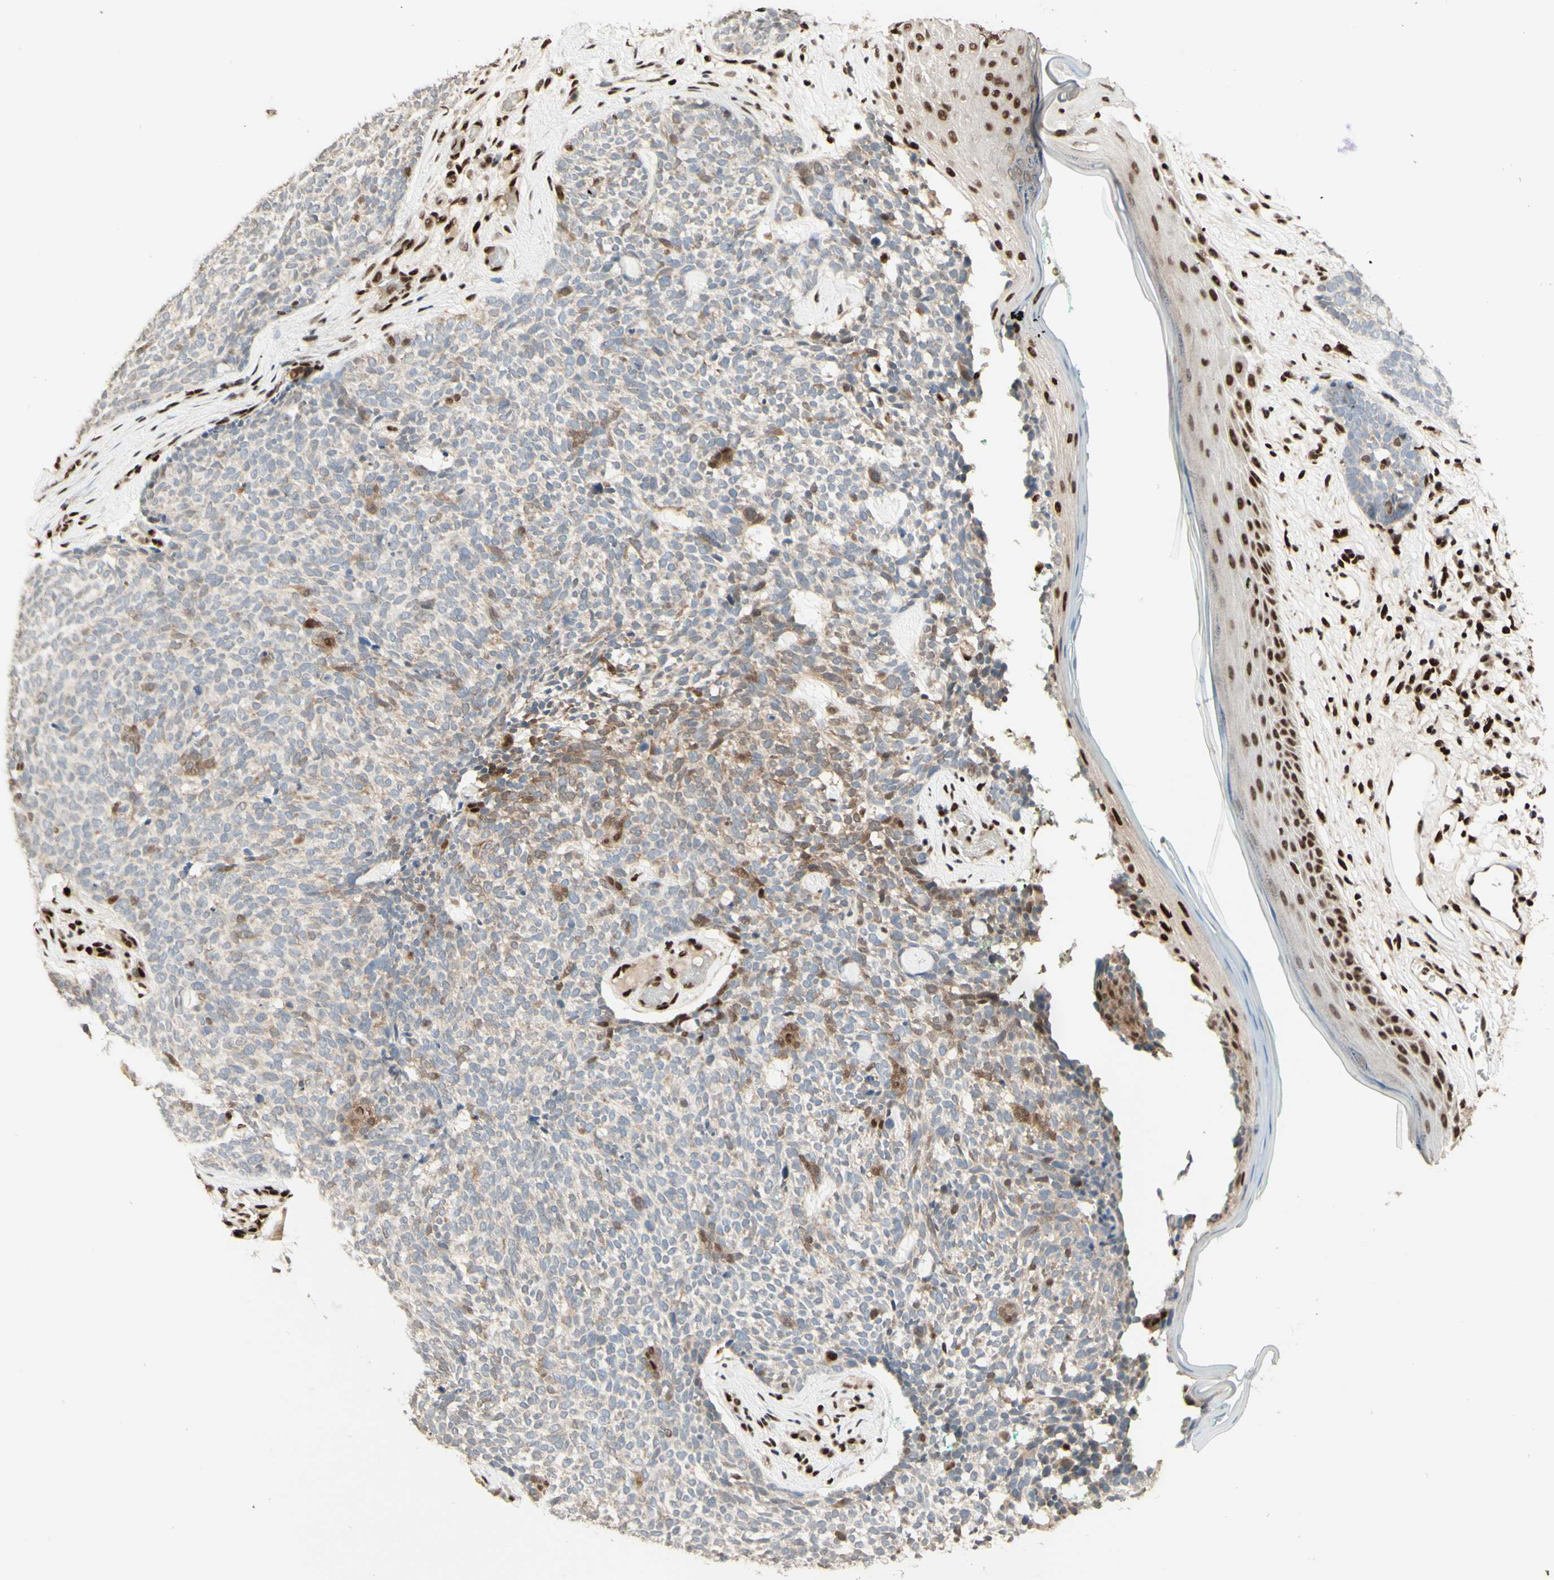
{"staining": {"intensity": "weak", "quantity": "25%-75%", "location": "cytoplasmic/membranous"}, "tissue": "skin cancer", "cell_type": "Tumor cells", "image_type": "cancer", "snomed": [{"axis": "morphology", "description": "Basal cell carcinoma"}, {"axis": "topography", "description": "Skin"}], "caption": "Basal cell carcinoma (skin) was stained to show a protein in brown. There is low levels of weak cytoplasmic/membranous staining in approximately 25%-75% of tumor cells. Ihc stains the protein of interest in brown and the nuclei are stained blue.", "gene": "NR3C1", "patient": {"sex": "female", "age": 84}}